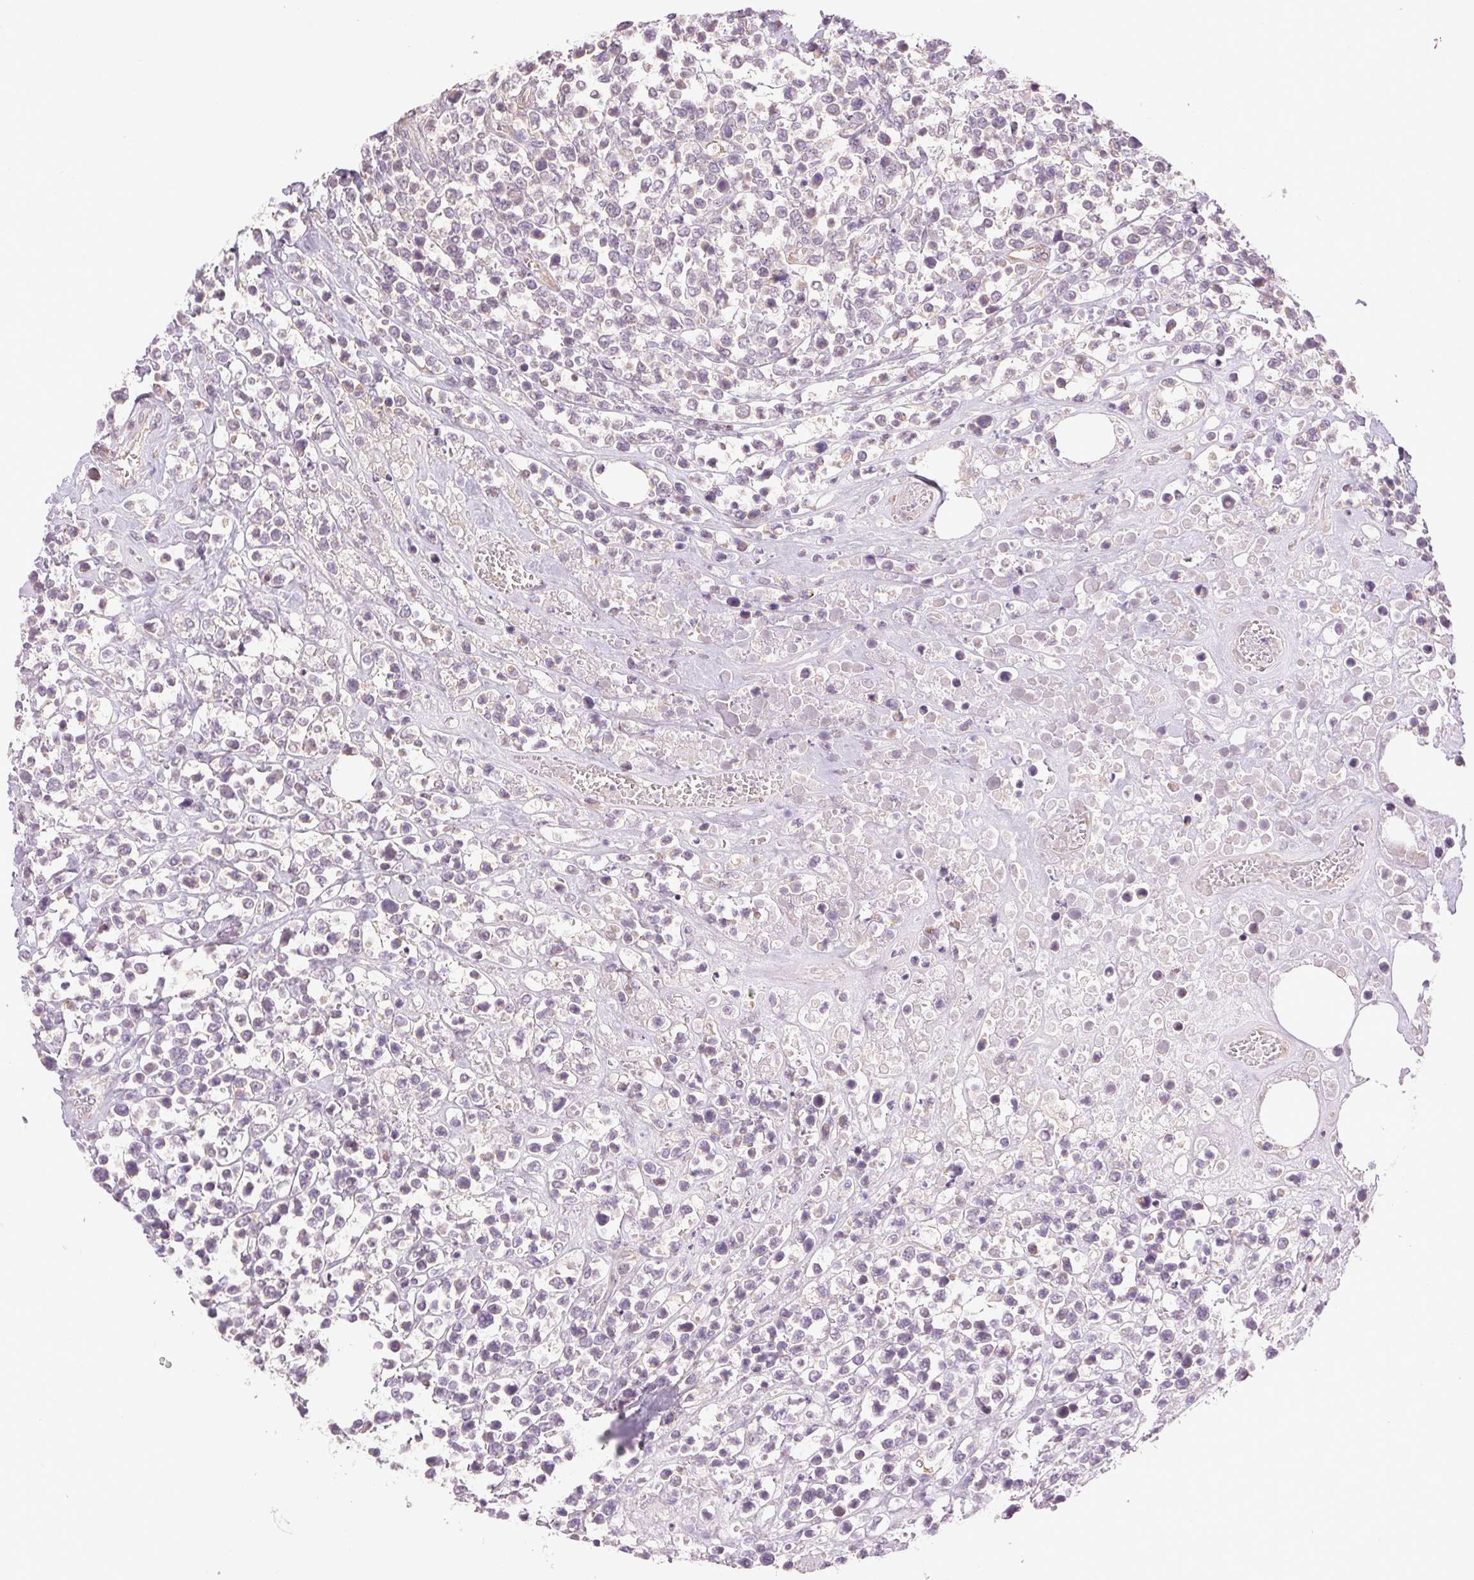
{"staining": {"intensity": "negative", "quantity": "none", "location": "none"}, "tissue": "lymphoma", "cell_type": "Tumor cells", "image_type": "cancer", "snomed": [{"axis": "morphology", "description": "Malignant lymphoma, non-Hodgkin's type, High grade"}, {"axis": "topography", "description": "Soft tissue"}], "caption": "There is no significant expression in tumor cells of malignant lymphoma, non-Hodgkin's type (high-grade).", "gene": "METTL17", "patient": {"sex": "female", "age": 56}}